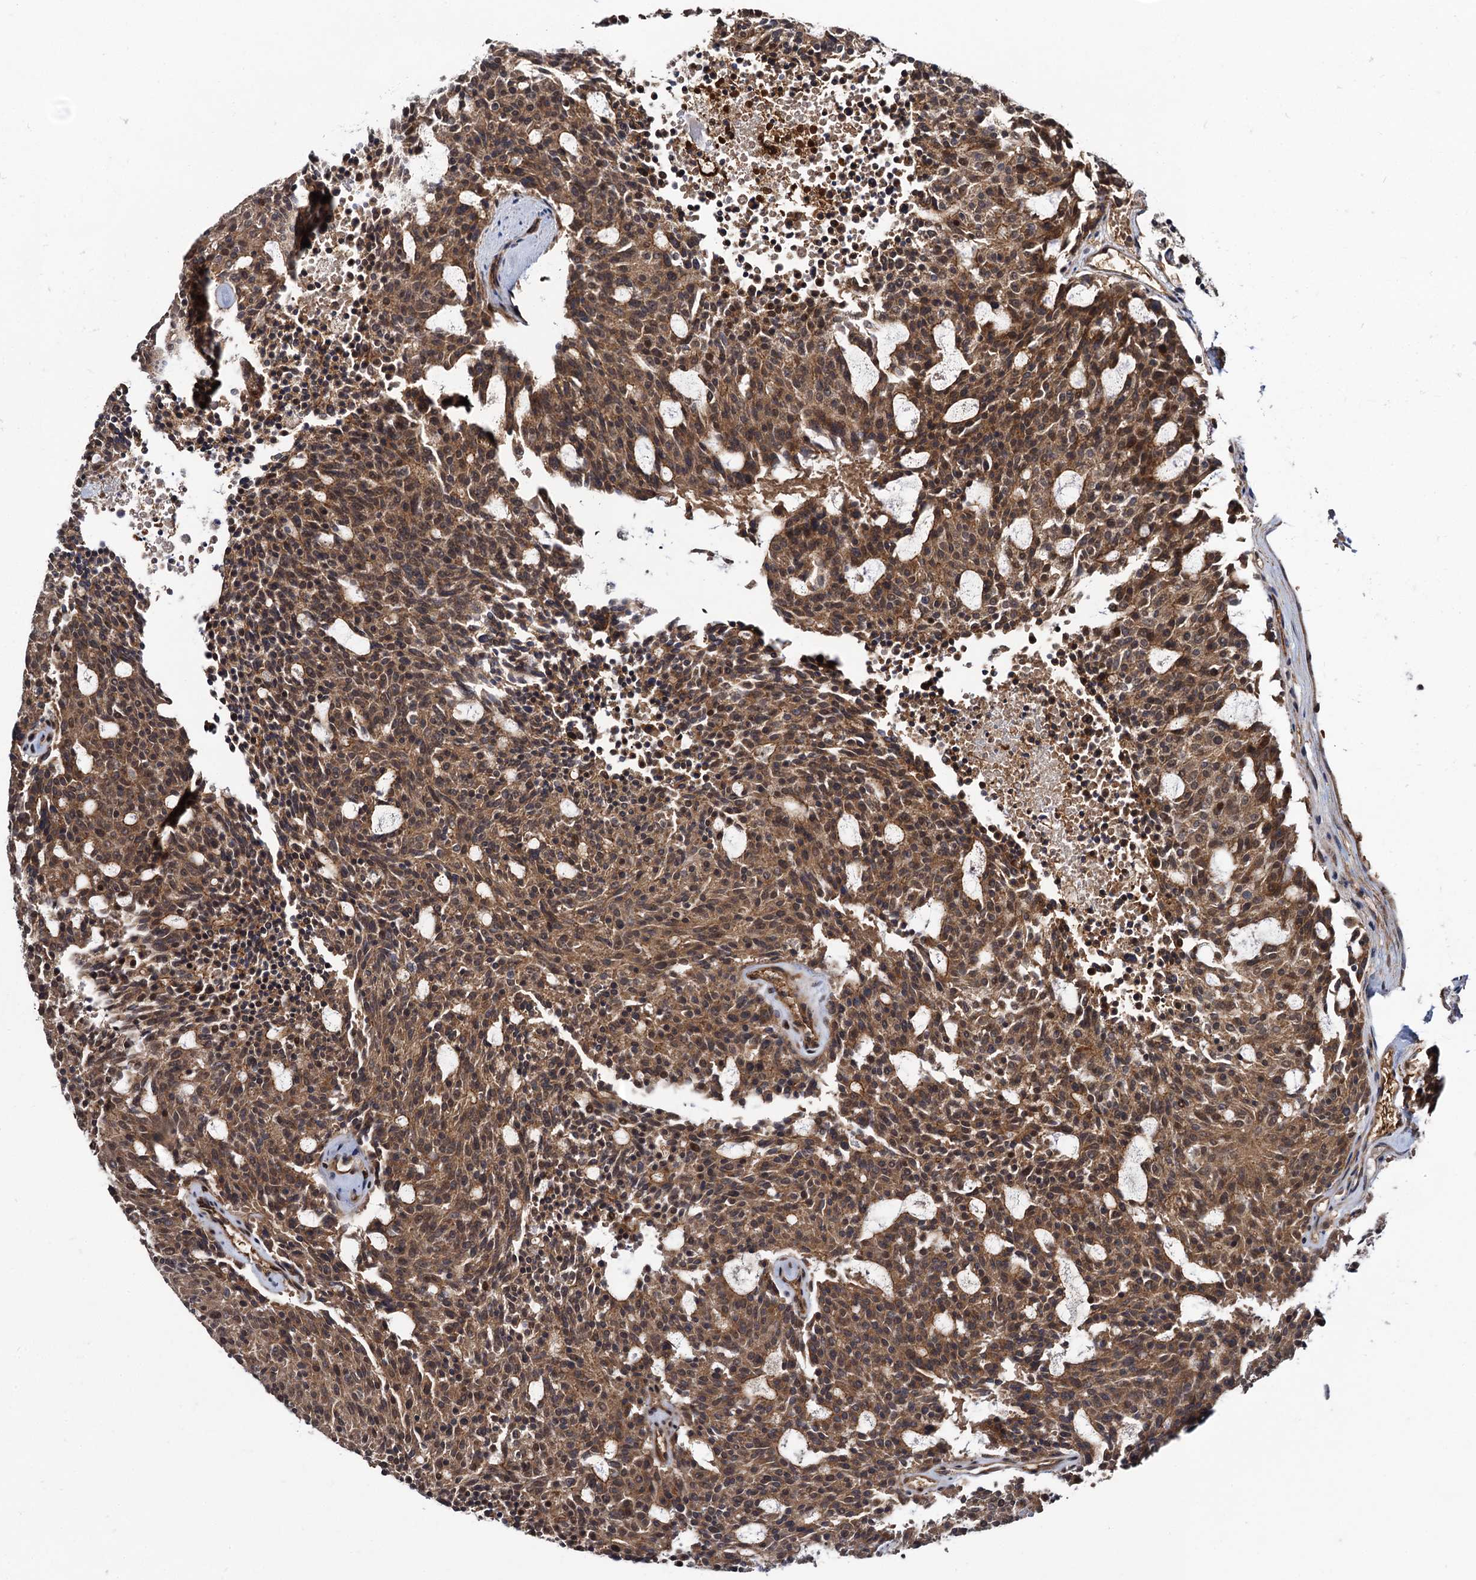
{"staining": {"intensity": "moderate", "quantity": ">75%", "location": "cytoplasmic/membranous"}, "tissue": "carcinoid", "cell_type": "Tumor cells", "image_type": "cancer", "snomed": [{"axis": "morphology", "description": "Carcinoid, malignant, NOS"}, {"axis": "topography", "description": "Pancreas"}], "caption": "Protein staining of carcinoid tissue reveals moderate cytoplasmic/membranous expression in approximately >75% of tumor cells.", "gene": "KXD1", "patient": {"sex": "female", "age": 54}}